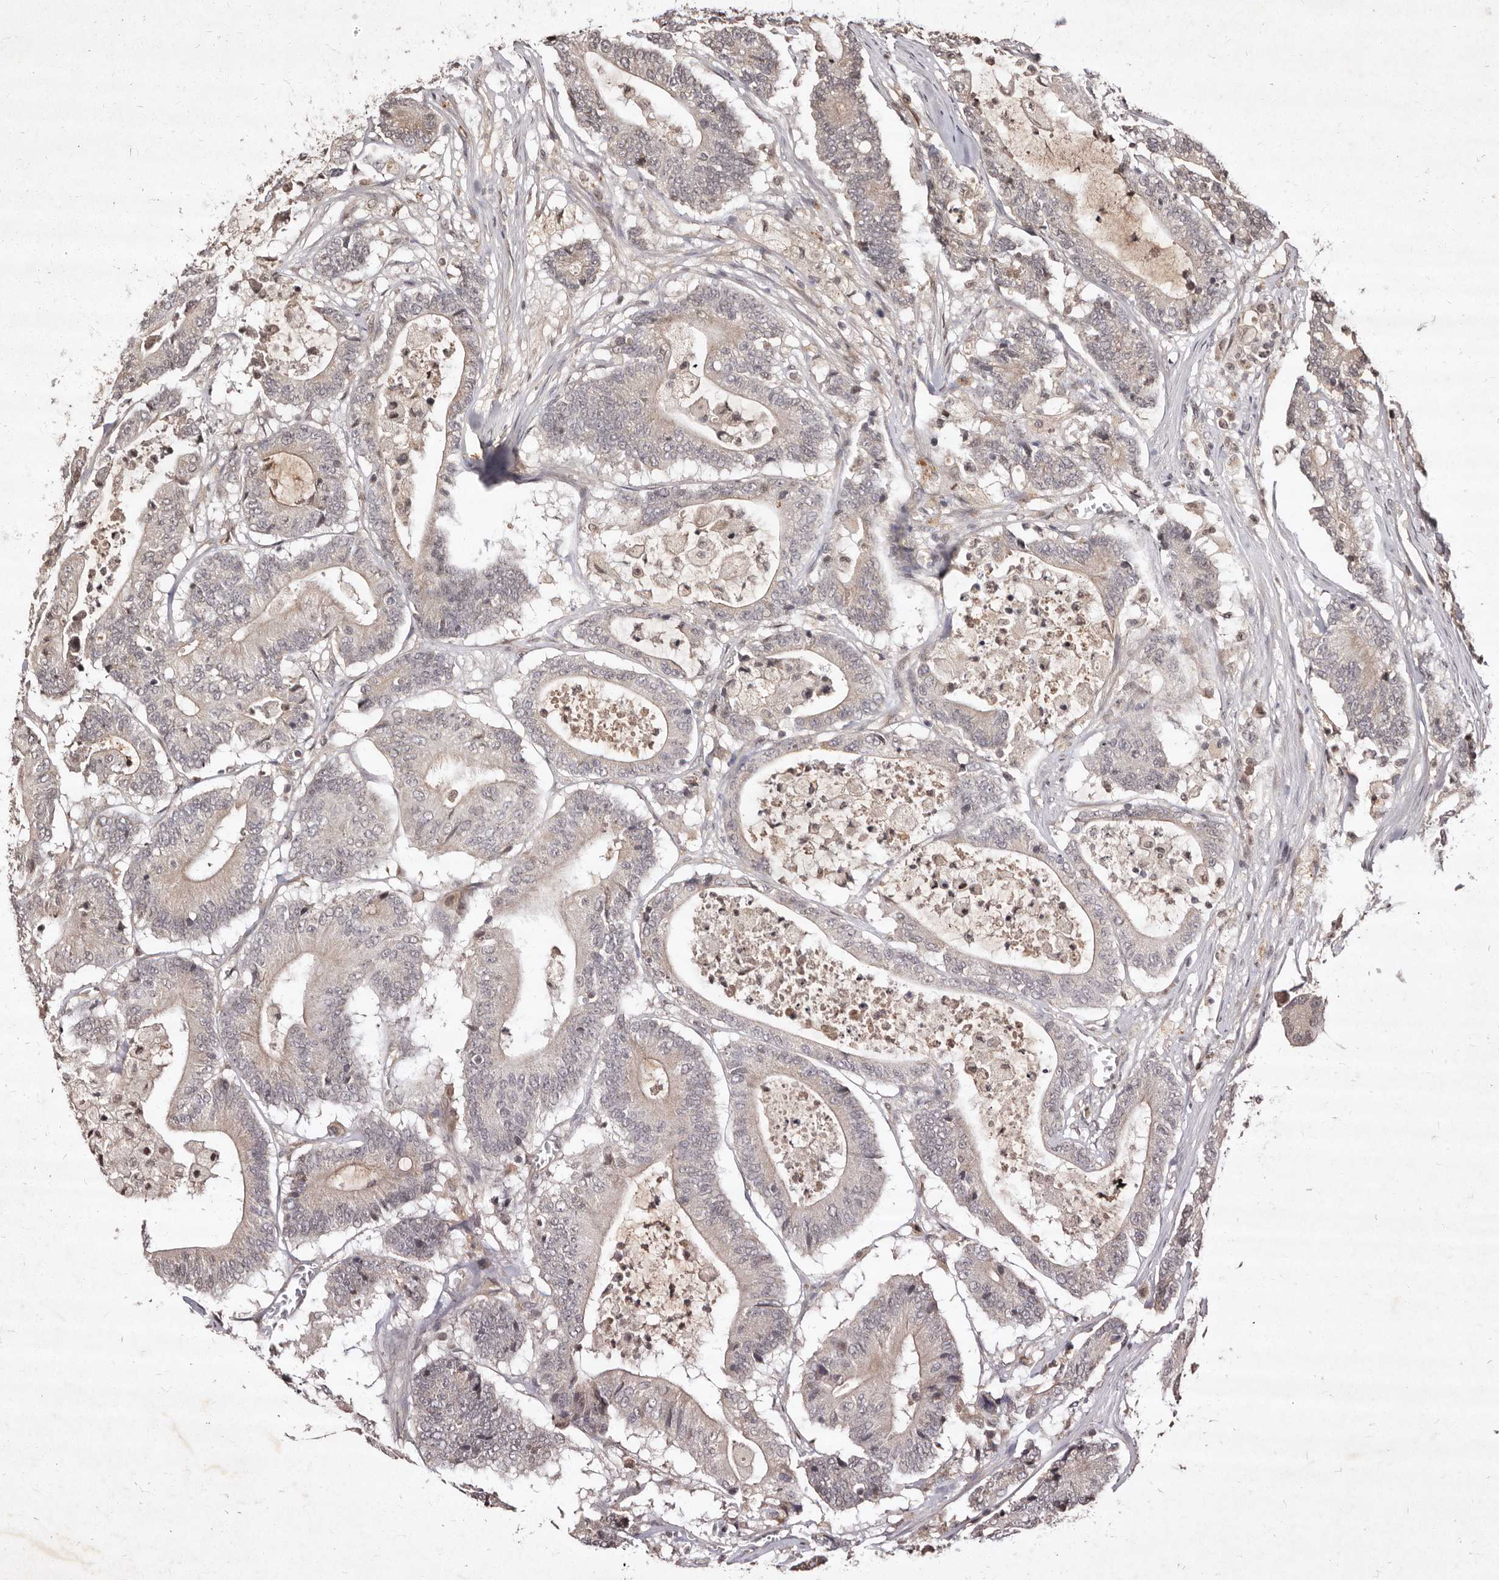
{"staining": {"intensity": "negative", "quantity": "none", "location": "none"}, "tissue": "colorectal cancer", "cell_type": "Tumor cells", "image_type": "cancer", "snomed": [{"axis": "morphology", "description": "Adenocarcinoma, NOS"}, {"axis": "topography", "description": "Colon"}], "caption": "Immunohistochemistry image of neoplastic tissue: colorectal cancer stained with DAB (3,3'-diaminobenzidine) exhibits no significant protein positivity in tumor cells. The staining is performed using DAB (3,3'-diaminobenzidine) brown chromogen with nuclei counter-stained in using hematoxylin.", "gene": "LCORL", "patient": {"sex": "female", "age": 84}}